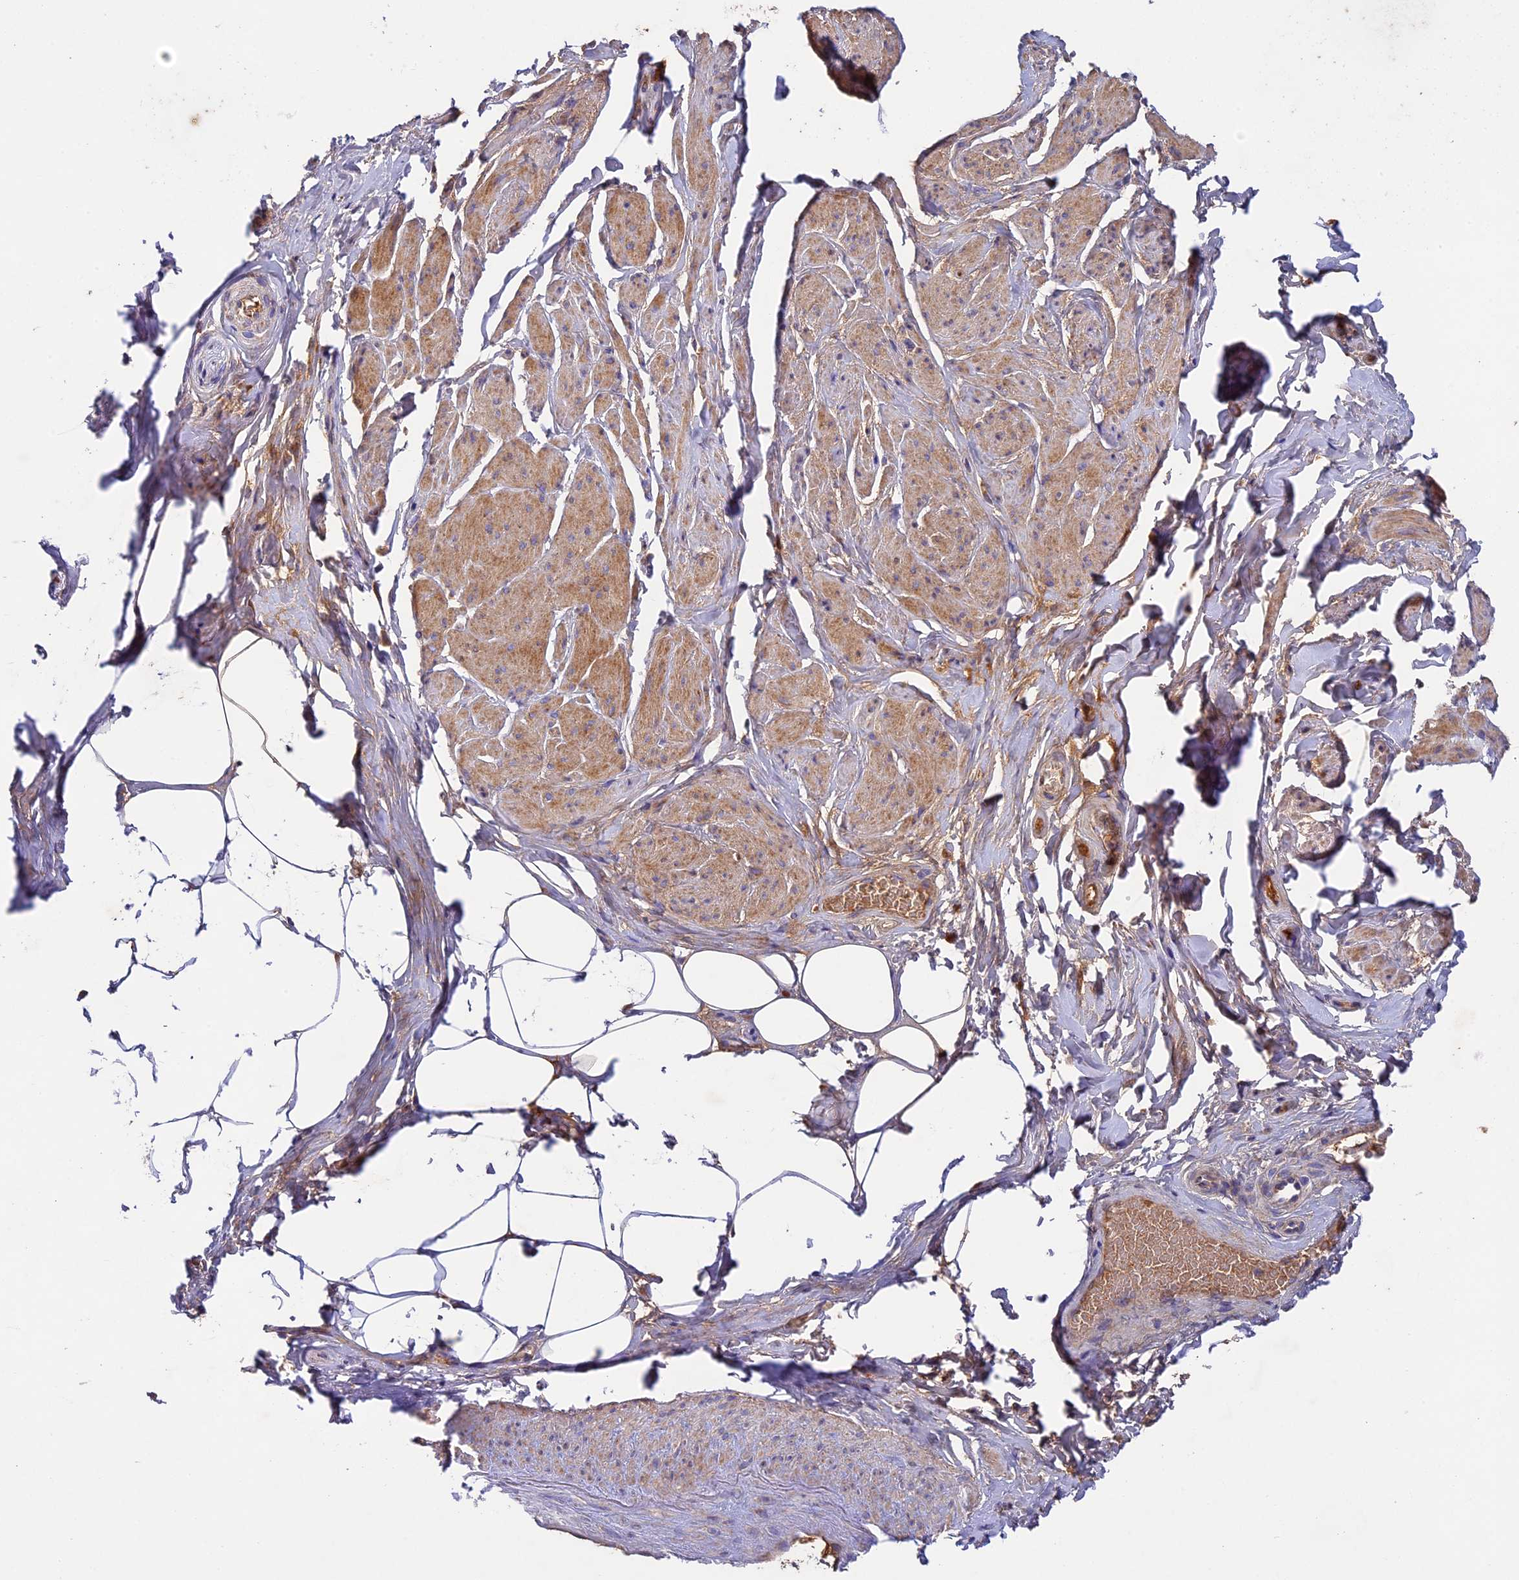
{"staining": {"intensity": "moderate", "quantity": "25%-75%", "location": "cytoplasmic/membranous"}, "tissue": "smooth muscle", "cell_type": "Smooth muscle cells", "image_type": "normal", "snomed": [{"axis": "morphology", "description": "Normal tissue, NOS"}, {"axis": "topography", "description": "Smooth muscle"}, {"axis": "topography", "description": "Peripheral nerve tissue"}], "caption": "Normal smooth muscle reveals moderate cytoplasmic/membranous positivity in about 25%-75% of smooth muscle cells, visualized by immunohistochemistry. Using DAB (brown) and hematoxylin (blue) stains, captured at high magnification using brightfield microscopy.", "gene": "OCEL1", "patient": {"sex": "male", "age": 69}}